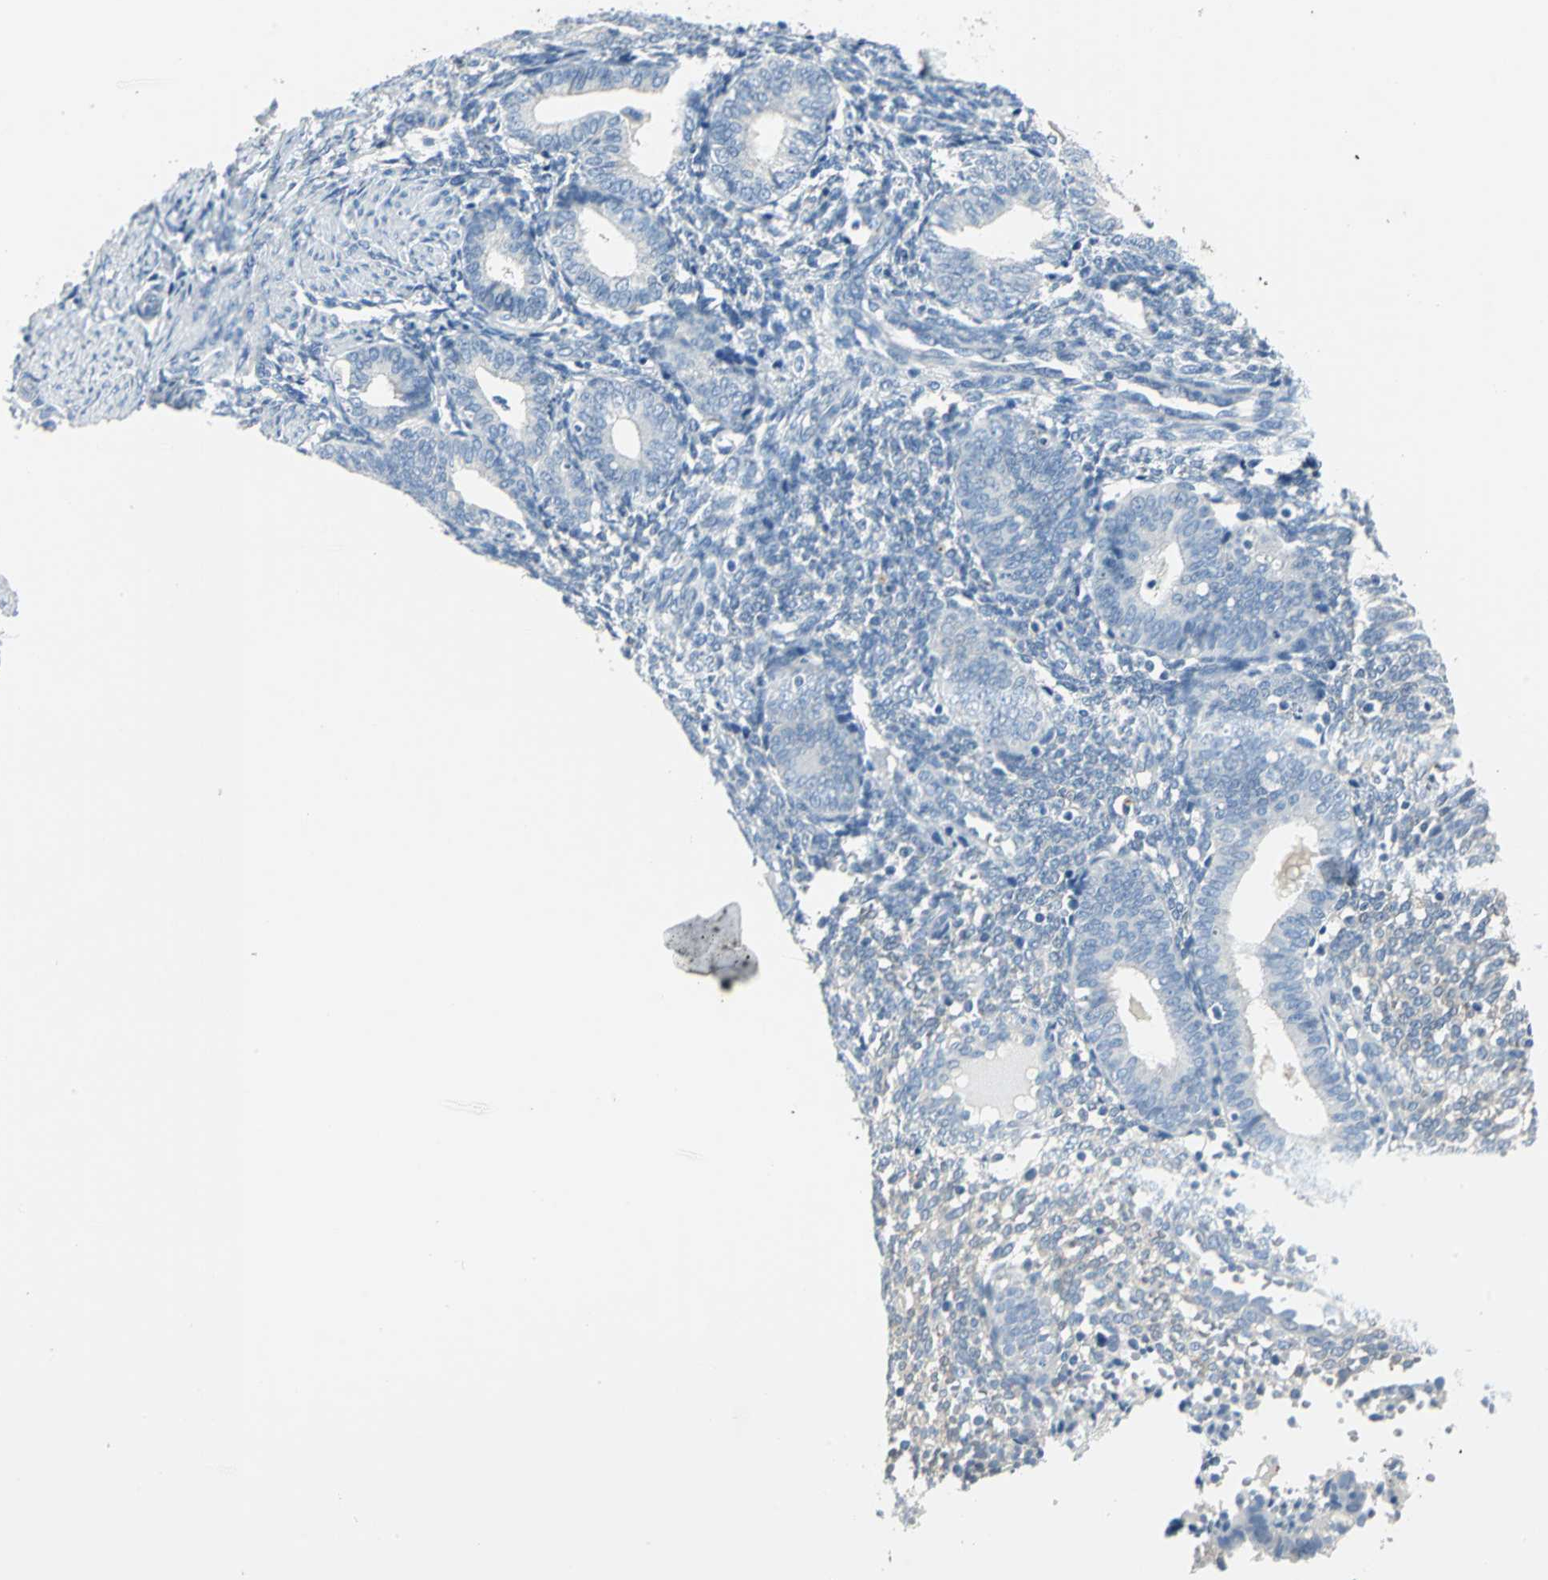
{"staining": {"intensity": "negative", "quantity": "none", "location": "none"}, "tissue": "endometrium", "cell_type": "Cells in endometrial stroma", "image_type": "normal", "snomed": [{"axis": "morphology", "description": "Normal tissue, NOS"}, {"axis": "topography", "description": "Endometrium"}], "caption": "The IHC micrograph has no significant staining in cells in endometrial stroma of endometrium.", "gene": "UCHL1", "patient": {"sex": "female", "age": 61}}